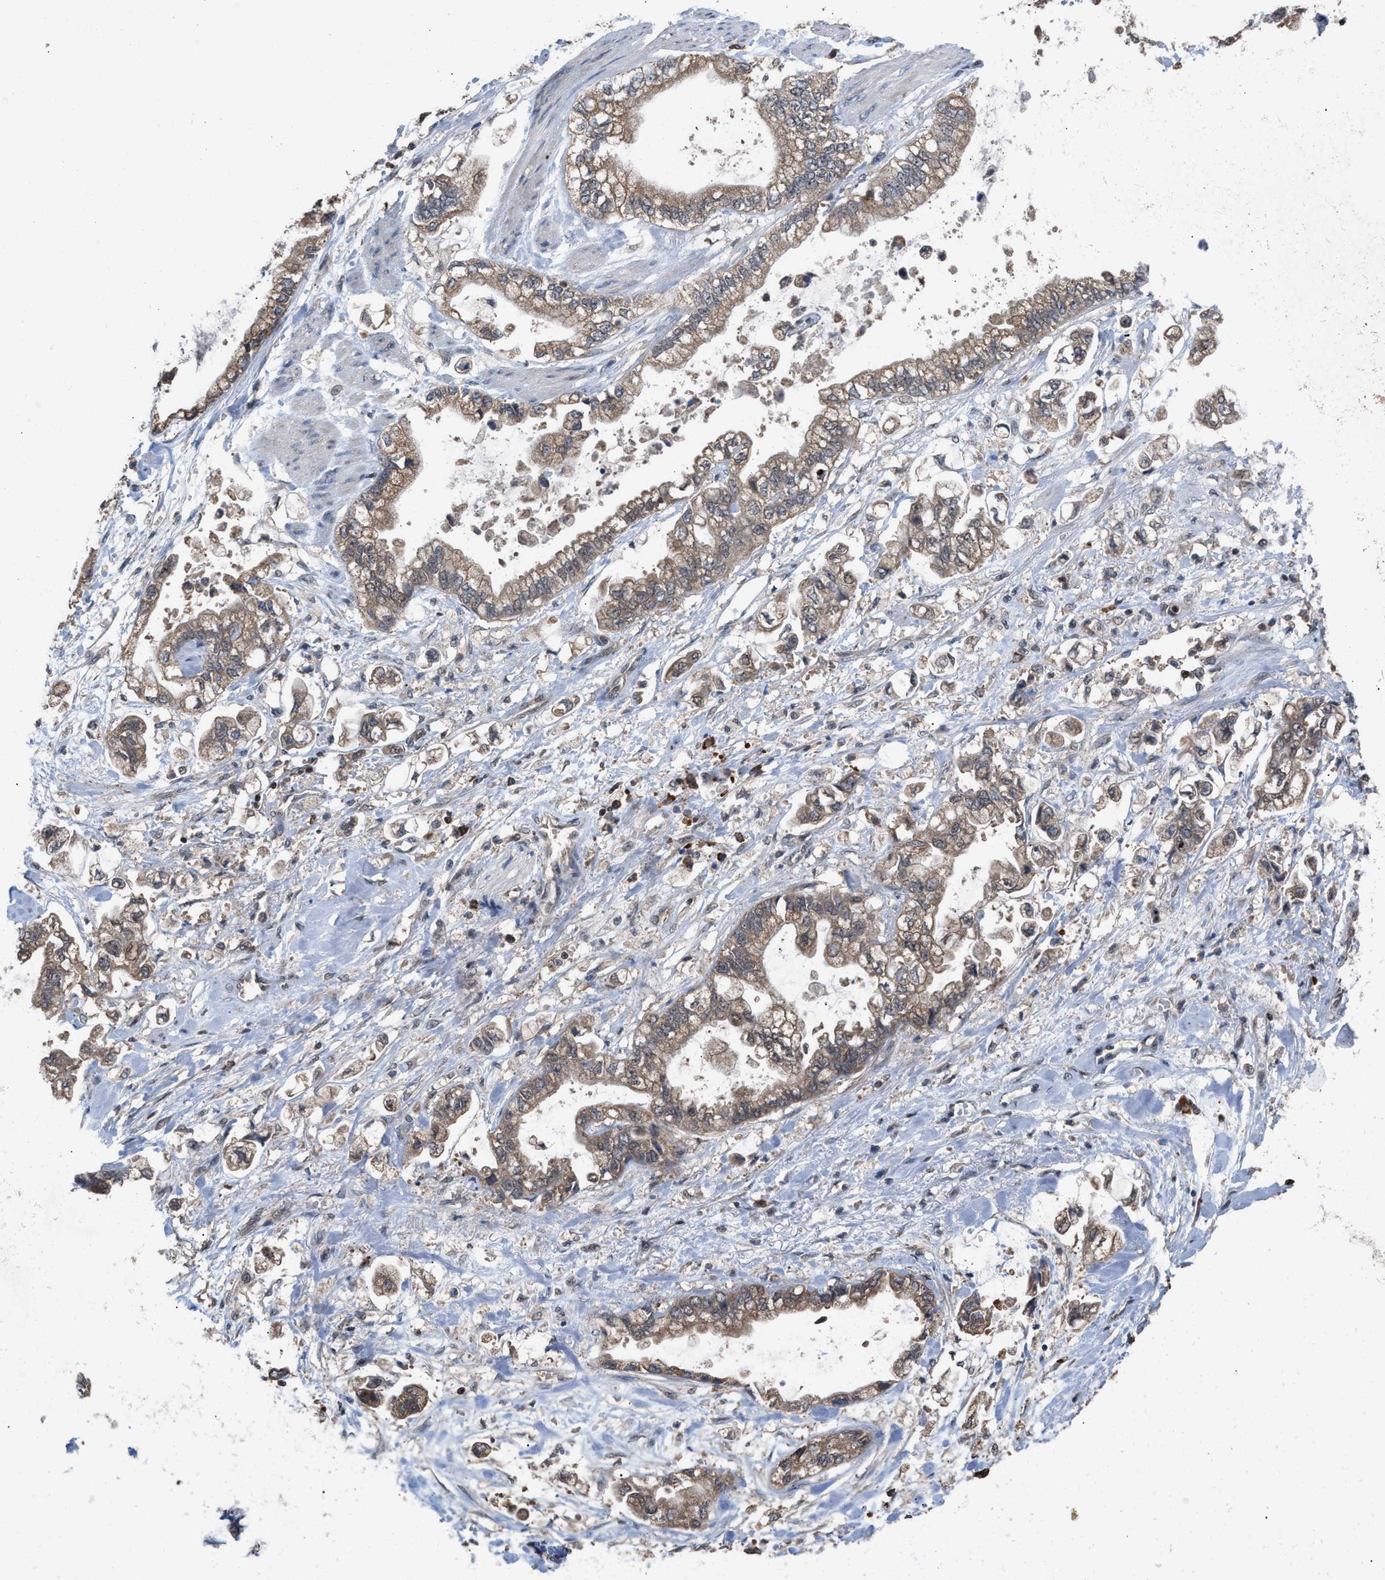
{"staining": {"intensity": "weak", "quantity": ">75%", "location": "cytoplasmic/membranous"}, "tissue": "stomach cancer", "cell_type": "Tumor cells", "image_type": "cancer", "snomed": [{"axis": "morphology", "description": "Normal tissue, NOS"}, {"axis": "morphology", "description": "Adenocarcinoma, NOS"}, {"axis": "topography", "description": "Stomach"}], "caption": "IHC (DAB) staining of human adenocarcinoma (stomach) demonstrates weak cytoplasmic/membranous protein staining in approximately >75% of tumor cells.", "gene": "C9orf78", "patient": {"sex": "male", "age": 62}}